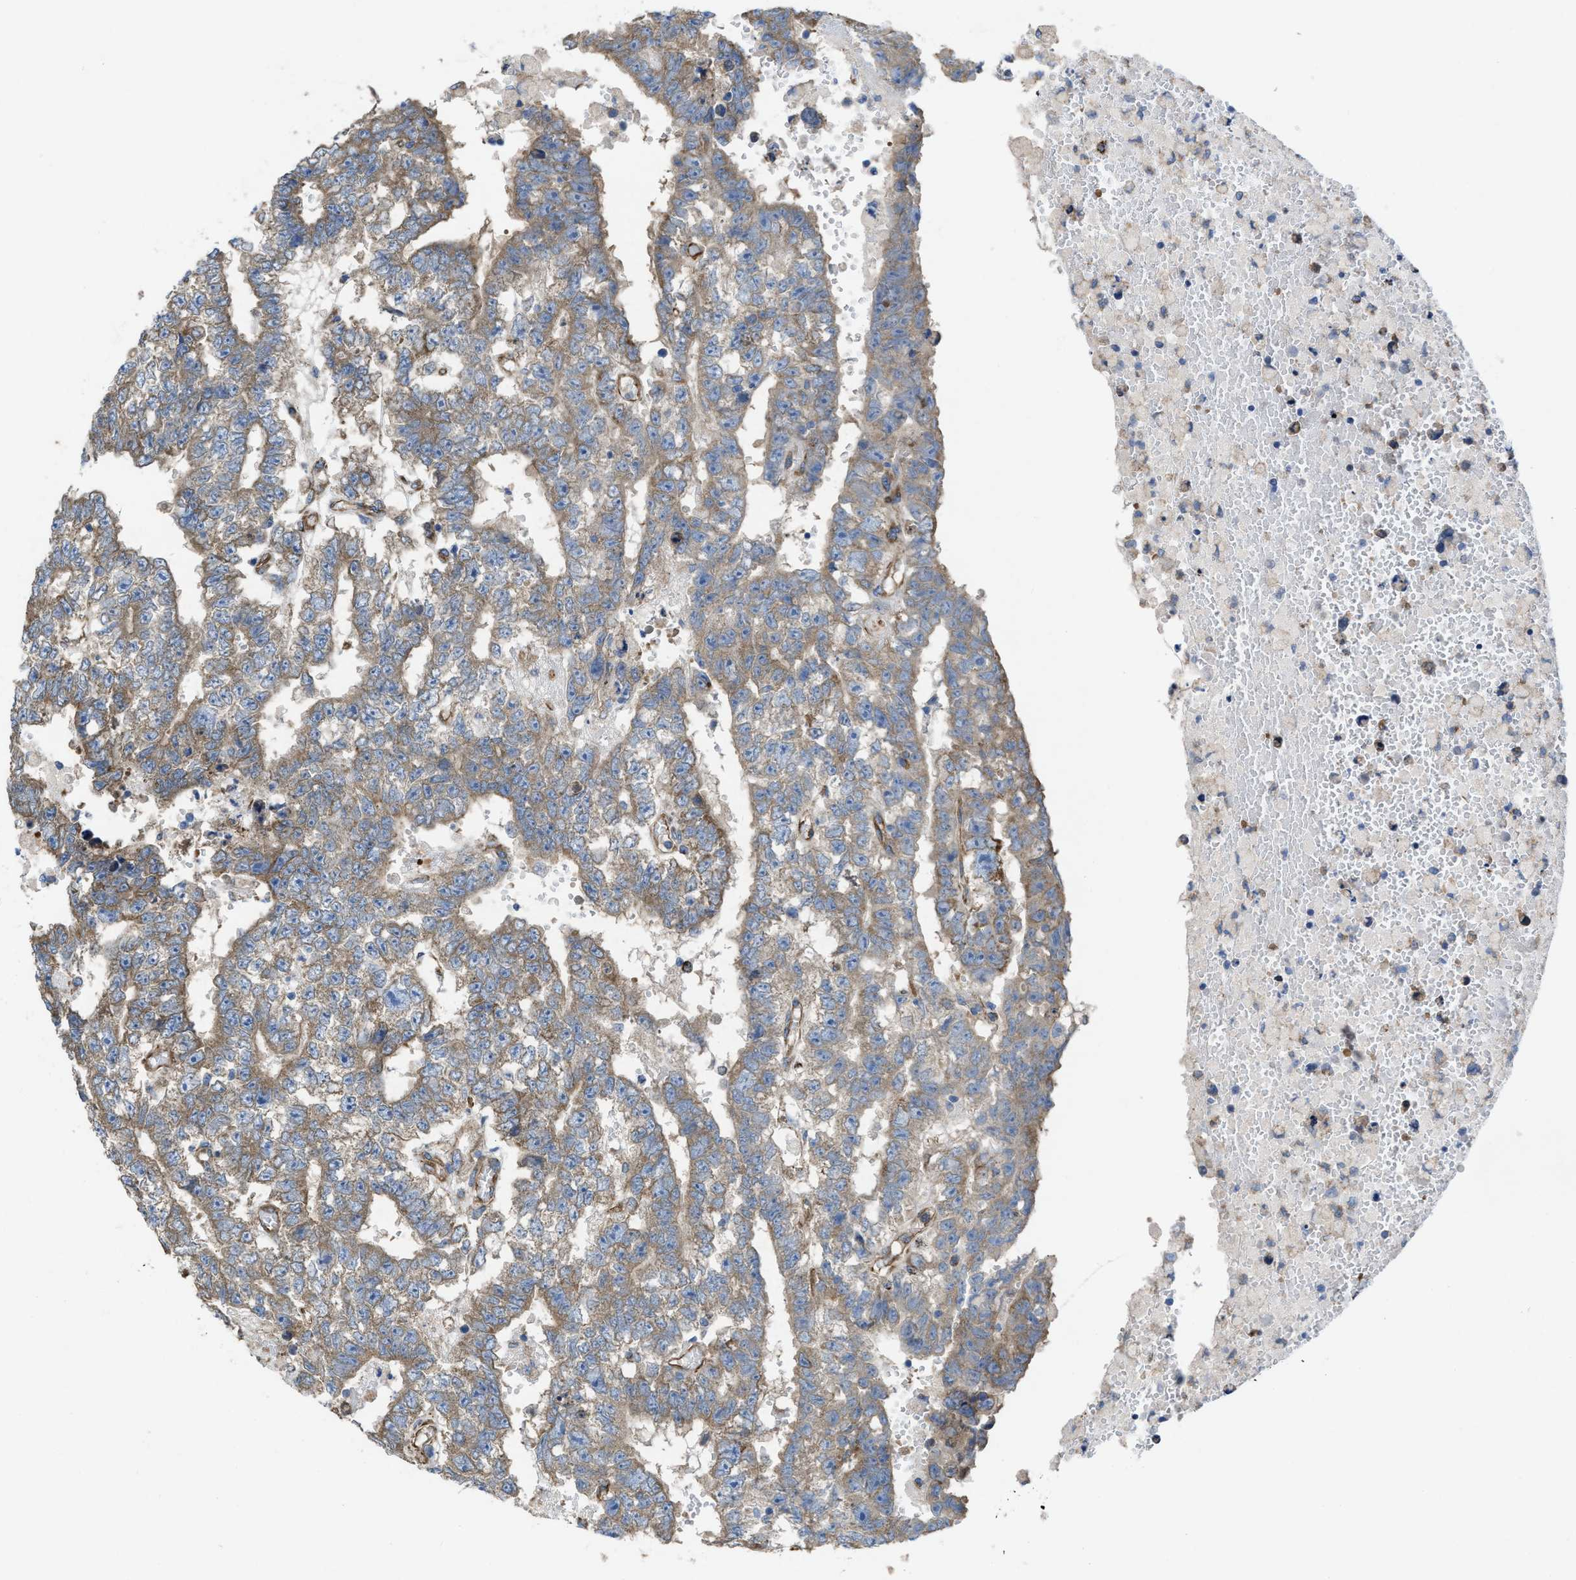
{"staining": {"intensity": "moderate", "quantity": ">75%", "location": "cytoplasmic/membranous"}, "tissue": "testis cancer", "cell_type": "Tumor cells", "image_type": "cancer", "snomed": [{"axis": "morphology", "description": "Carcinoma, Embryonal, NOS"}, {"axis": "topography", "description": "Testis"}], "caption": "Protein expression analysis of human embryonal carcinoma (testis) reveals moderate cytoplasmic/membranous staining in about >75% of tumor cells.", "gene": "DOLPP1", "patient": {"sex": "male", "age": 25}}